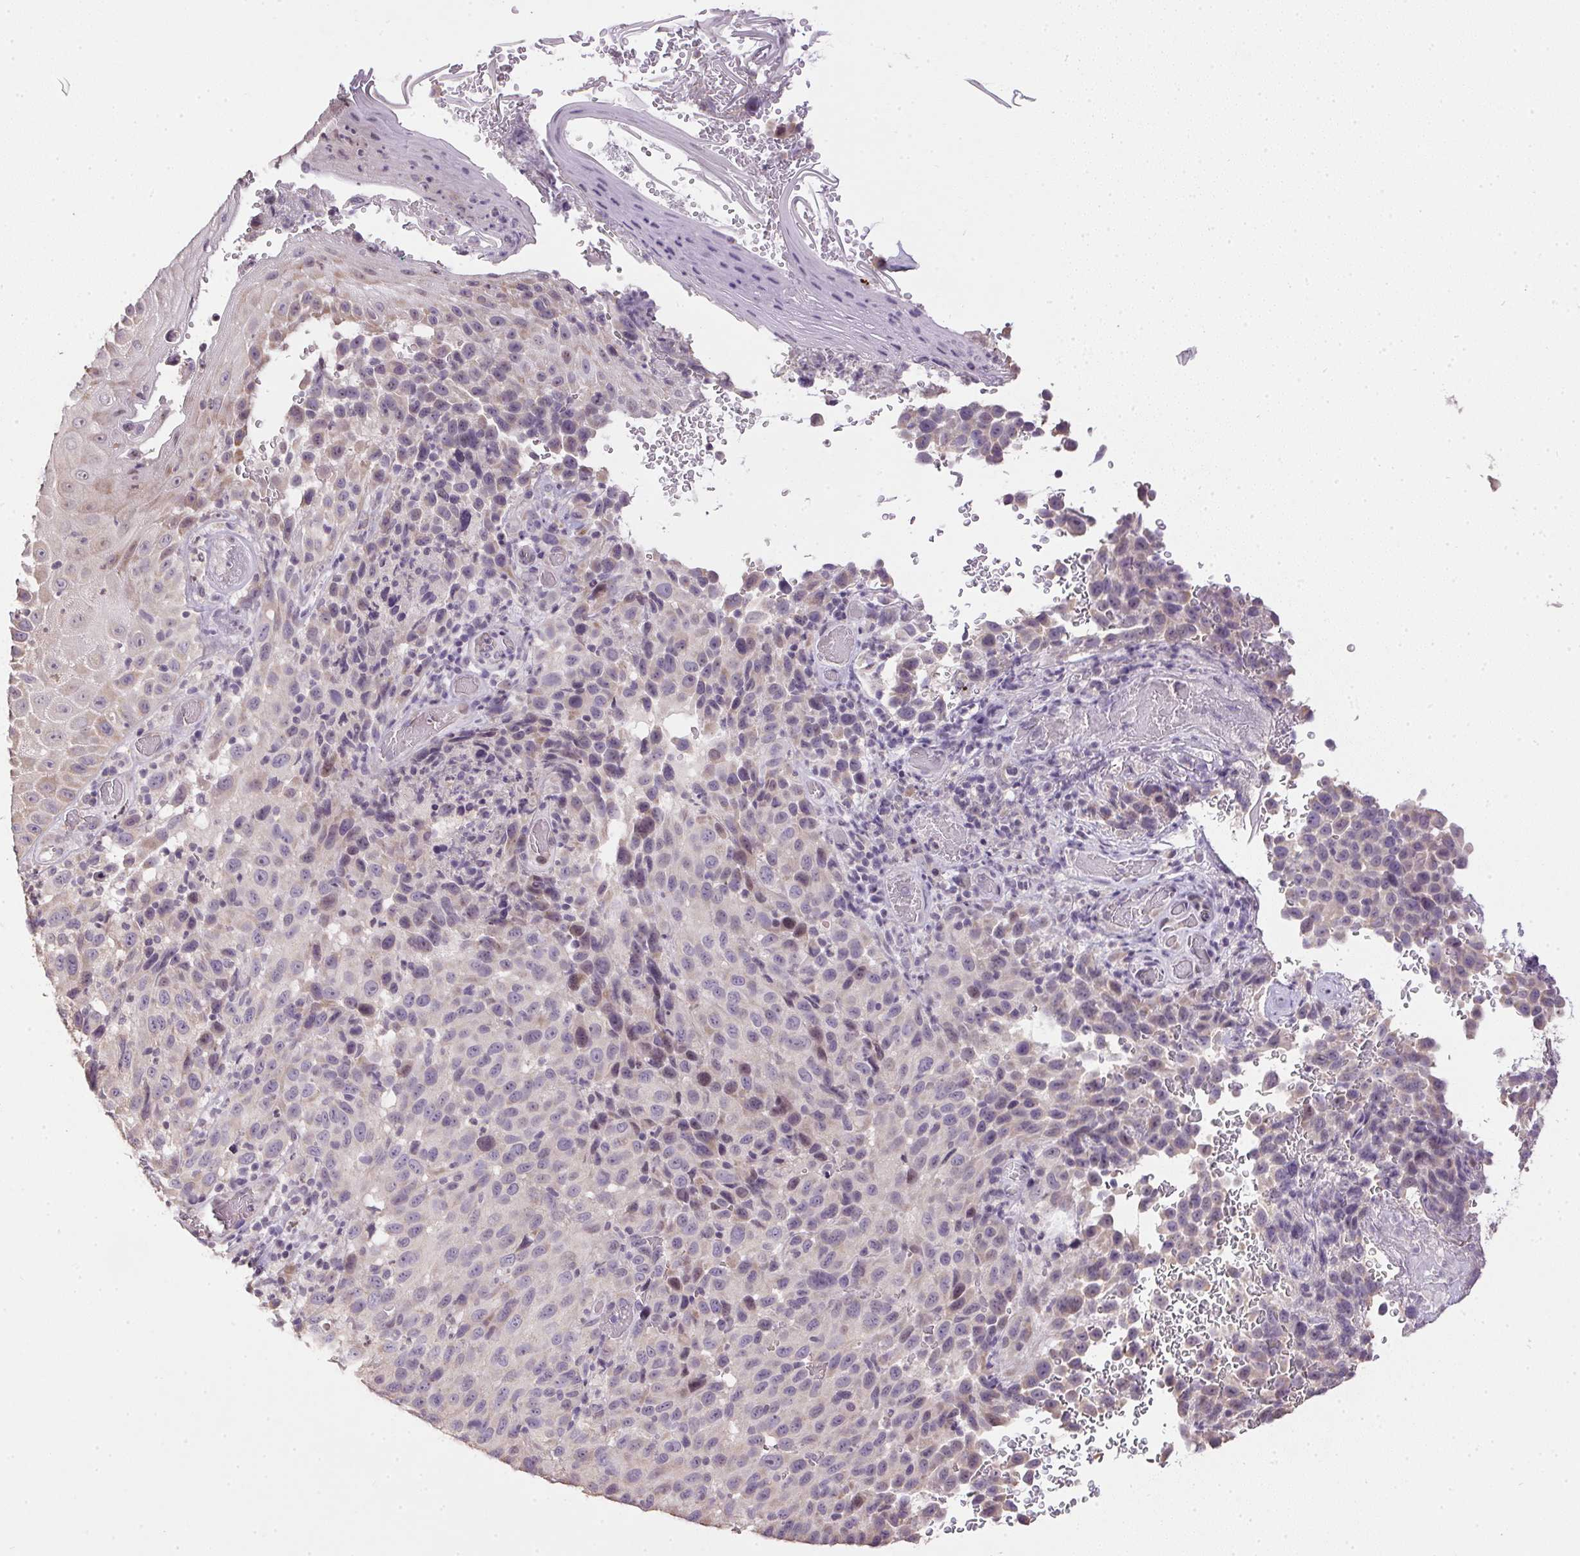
{"staining": {"intensity": "negative", "quantity": "none", "location": "none"}, "tissue": "melanoma", "cell_type": "Tumor cells", "image_type": "cancer", "snomed": [{"axis": "morphology", "description": "Malignant melanoma, NOS"}, {"axis": "topography", "description": "Skin"}], "caption": "High magnification brightfield microscopy of malignant melanoma stained with DAB (brown) and counterstained with hematoxylin (blue): tumor cells show no significant staining. Nuclei are stained in blue.", "gene": "SPACA9", "patient": {"sex": "male", "age": 85}}